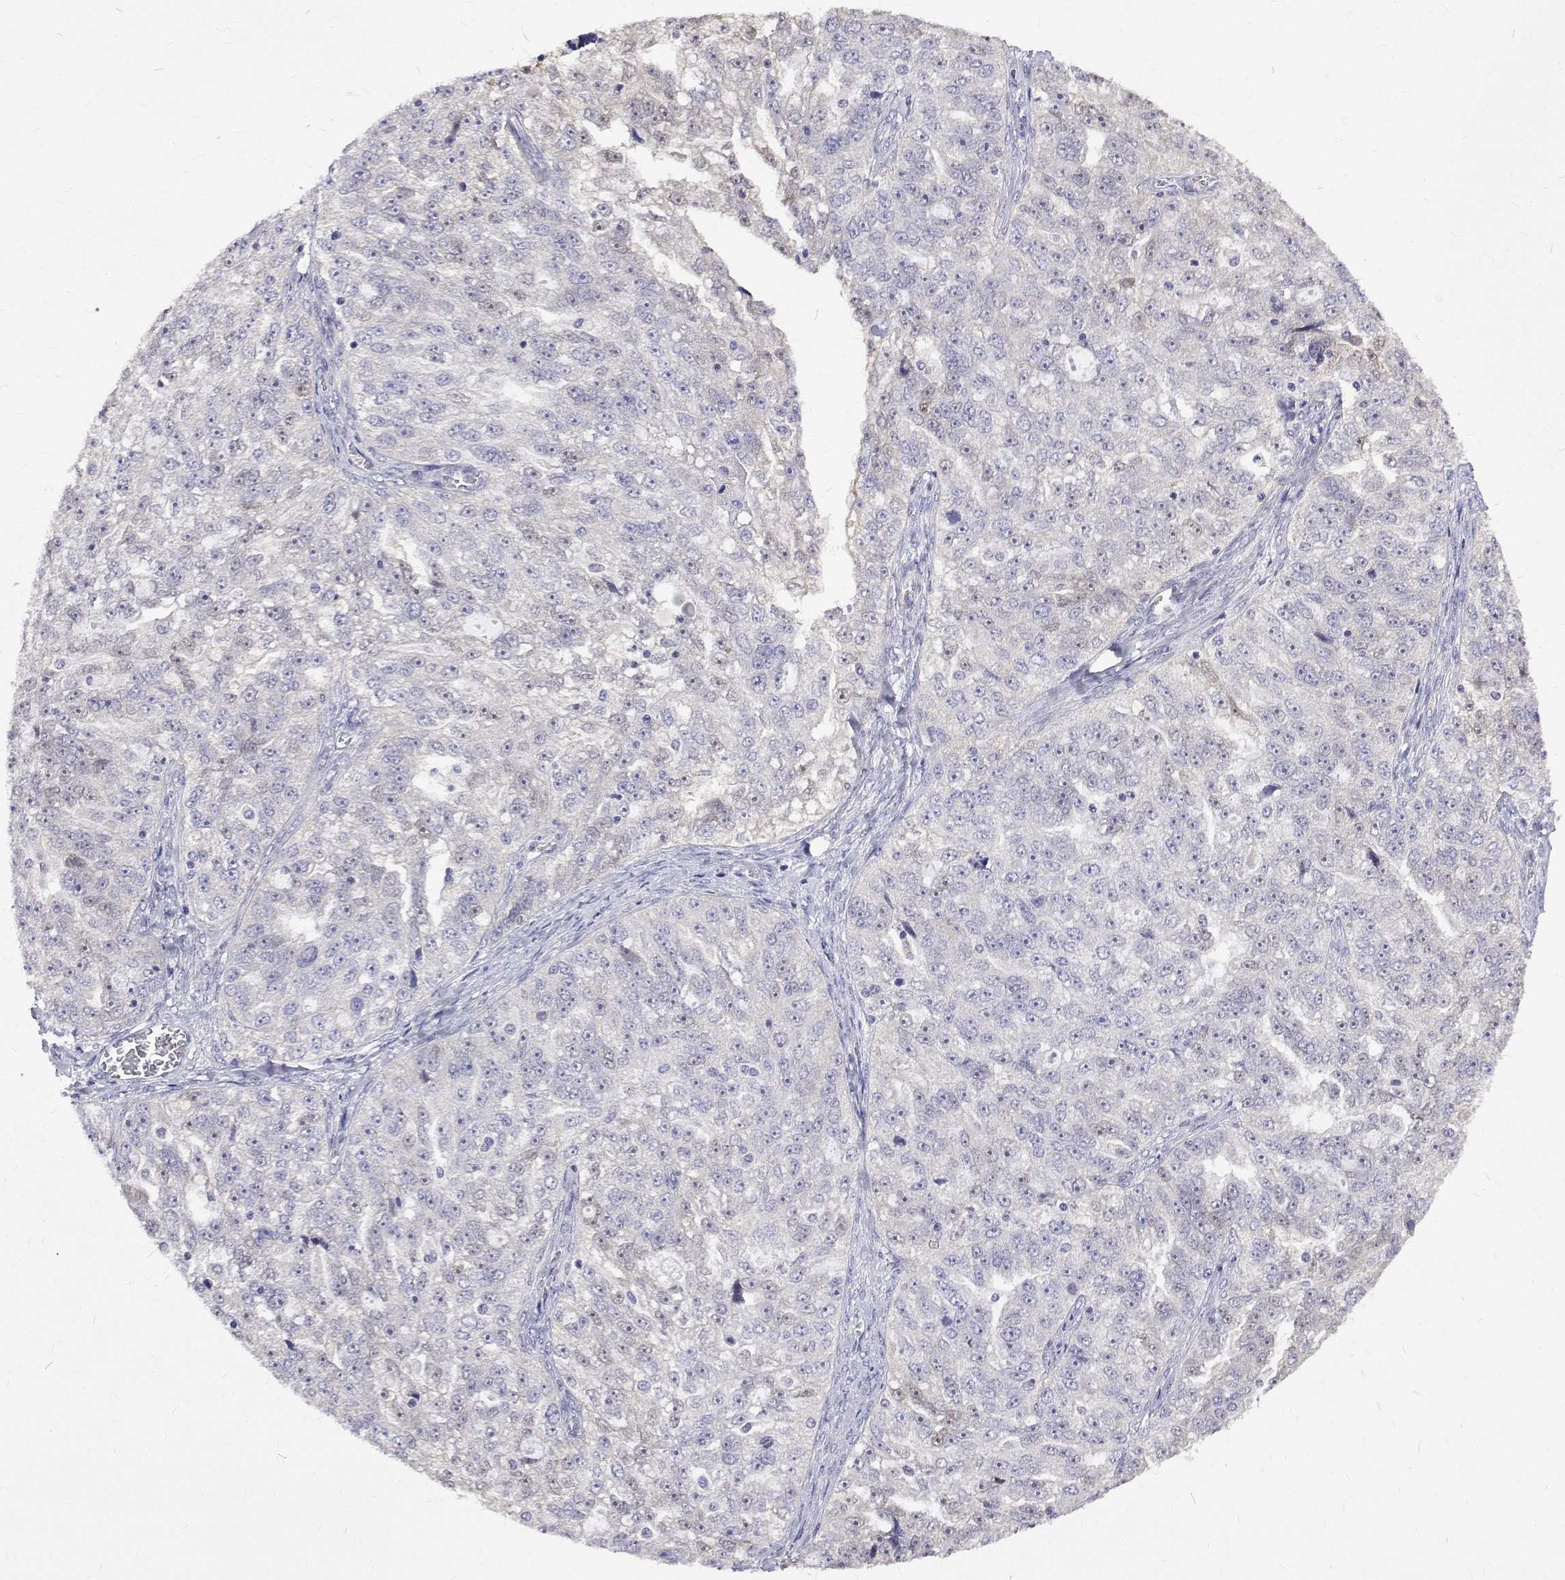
{"staining": {"intensity": "negative", "quantity": "none", "location": "none"}, "tissue": "ovarian cancer", "cell_type": "Tumor cells", "image_type": "cancer", "snomed": [{"axis": "morphology", "description": "Cystadenocarcinoma, serous, NOS"}, {"axis": "topography", "description": "Ovary"}], "caption": "Immunohistochemistry (IHC) image of neoplastic tissue: ovarian cancer stained with DAB (3,3'-diaminobenzidine) demonstrates no significant protein positivity in tumor cells. (Brightfield microscopy of DAB (3,3'-diaminobenzidine) immunohistochemistry (IHC) at high magnification).", "gene": "PADI1", "patient": {"sex": "female", "age": 51}}